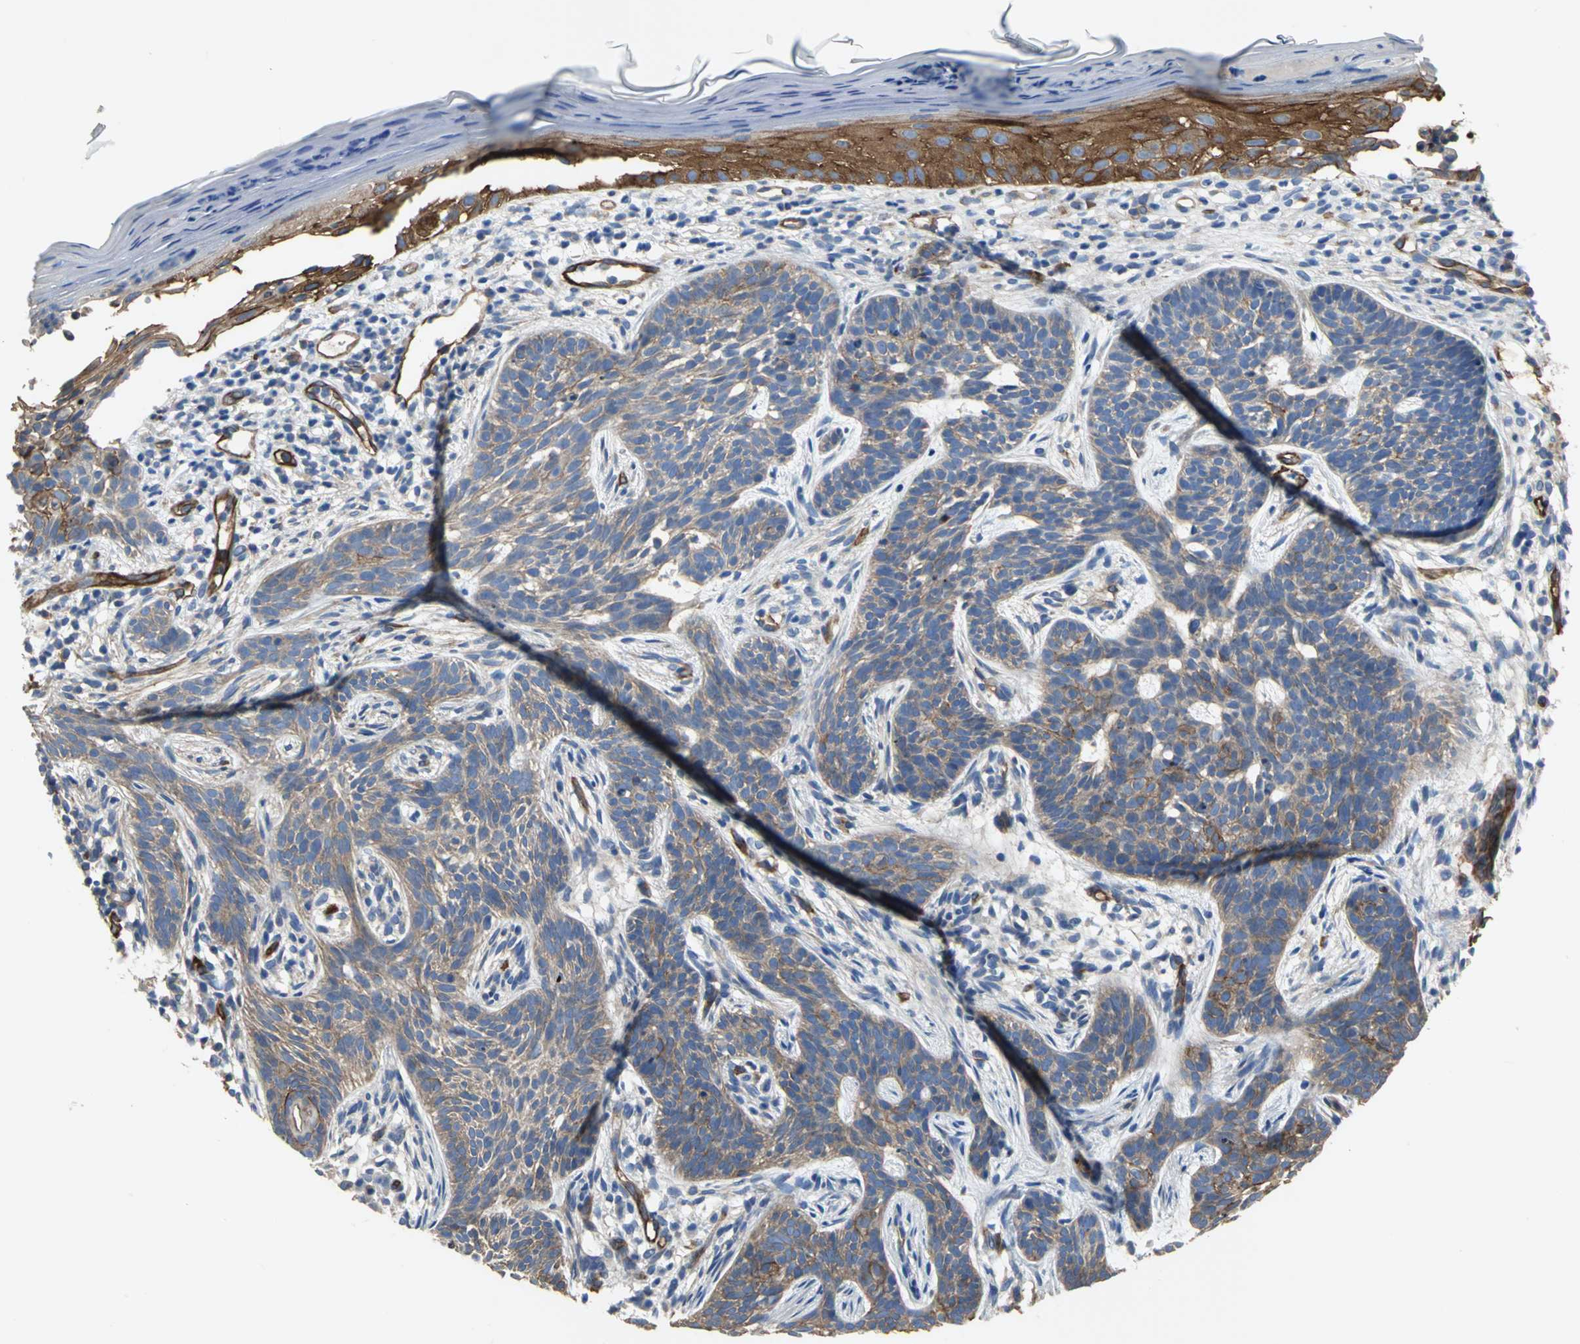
{"staining": {"intensity": "moderate", "quantity": ">75%", "location": "cytoplasmic/membranous"}, "tissue": "skin cancer", "cell_type": "Tumor cells", "image_type": "cancer", "snomed": [{"axis": "morphology", "description": "Normal tissue, NOS"}, {"axis": "morphology", "description": "Basal cell carcinoma"}, {"axis": "topography", "description": "Skin"}], "caption": "Immunohistochemistry (IHC) micrograph of human skin cancer (basal cell carcinoma) stained for a protein (brown), which reveals medium levels of moderate cytoplasmic/membranous staining in approximately >75% of tumor cells.", "gene": "FLNB", "patient": {"sex": "female", "age": 69}}